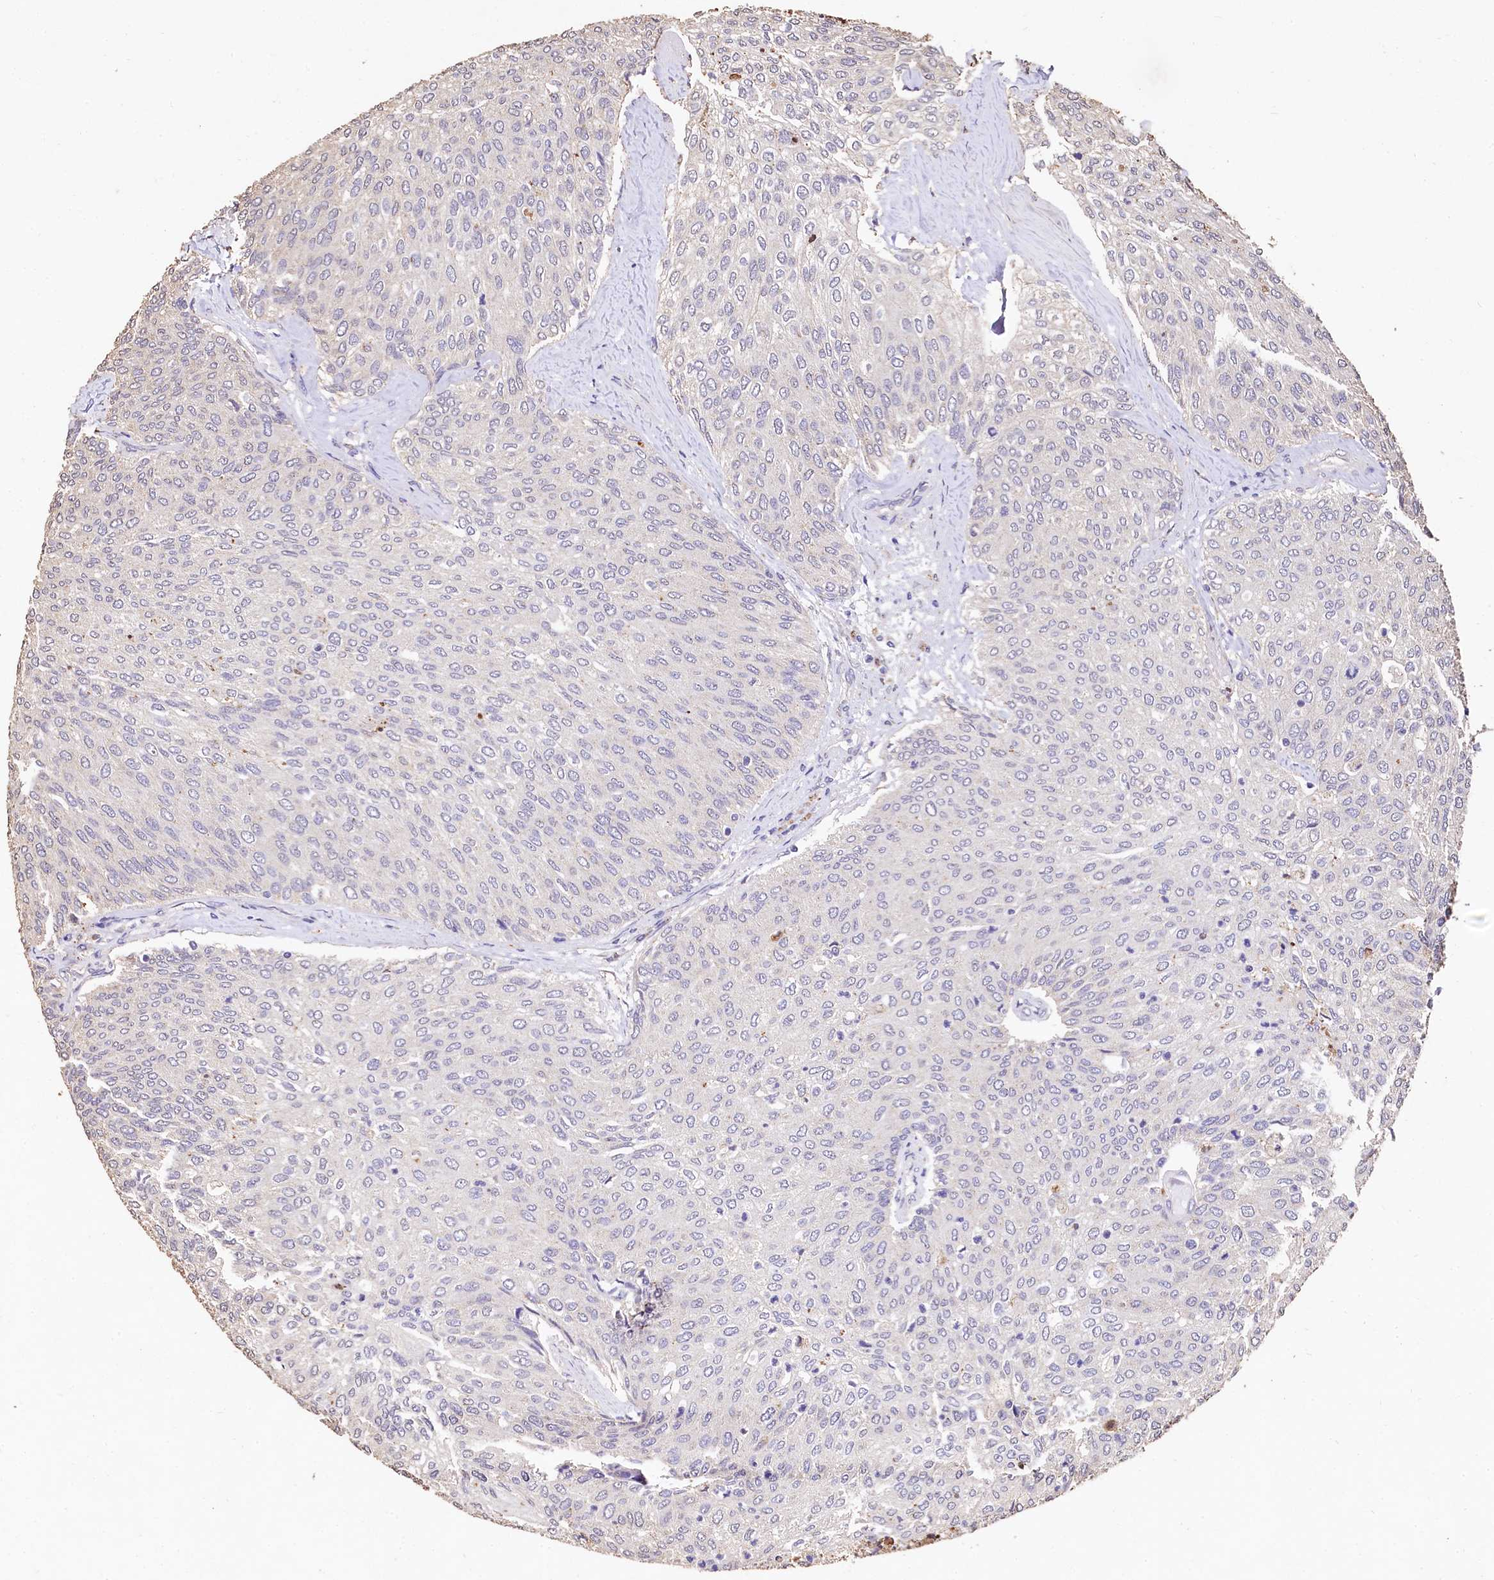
{"staining": {"intensity": "weak", "quantity": "<25%", "location": "cytoplasmic/membranous"}, "tissue": "urothelial cancer", "cell_type": "Tumor cells", "image_type": "cancer", "snomed": [{"axis": "morphology", "description": "Urothelial carcinoma, Low grade"}, {"axis": "topography", "description": "Urinary bladder"}], "caption": "Immunohistochemistry of human urothelial cancer displays no positivity in tumor cells. (DAB (3,3'-diaminobenzidine) immunohistochemistry visualized using brightfield microscopy, high magnification).", "gene": "LSM4", "patient": {"sex": "female", "age": 79}}